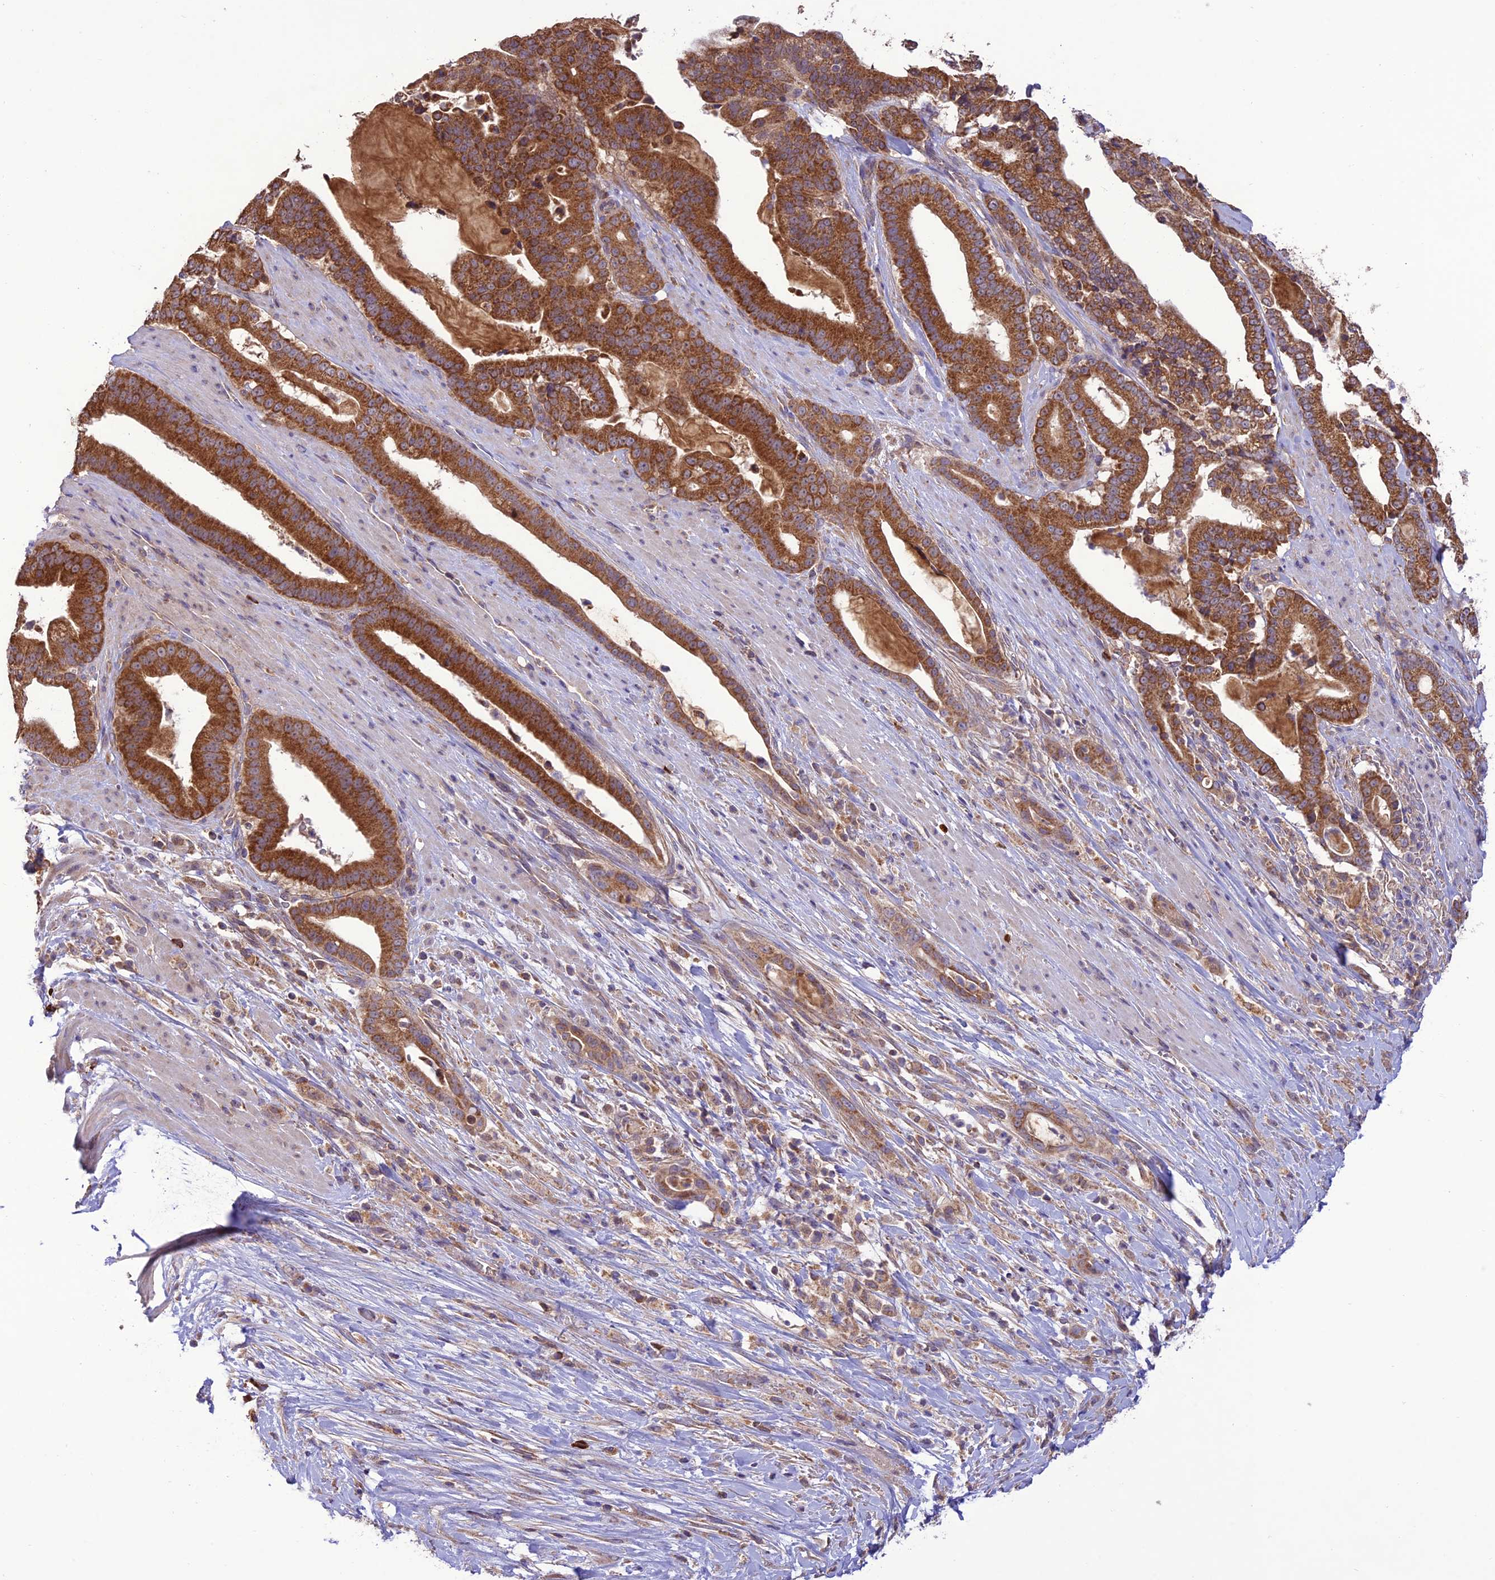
{"staining": {"intensity": "strong", "quantity": ">75%", "location": "cytoplasmic/membranous"}, "tissue": "pancreatic cancer", "cell_type": "Tumor cells", "image_type": "cancer", "snomed": [{"axis": "morphology", "description": "Adenocarcinoma, NOS"}, {"axis": "topography", "description": "Pancreas"}], "caption": "Adenocarcinoma (pancreatic) stained for a protein exhibits strong cytoplasmic/membranous positivity in tumor cells.", "gene": "NDUFAF1", "patient": {"sex": "male", "age": 63}}